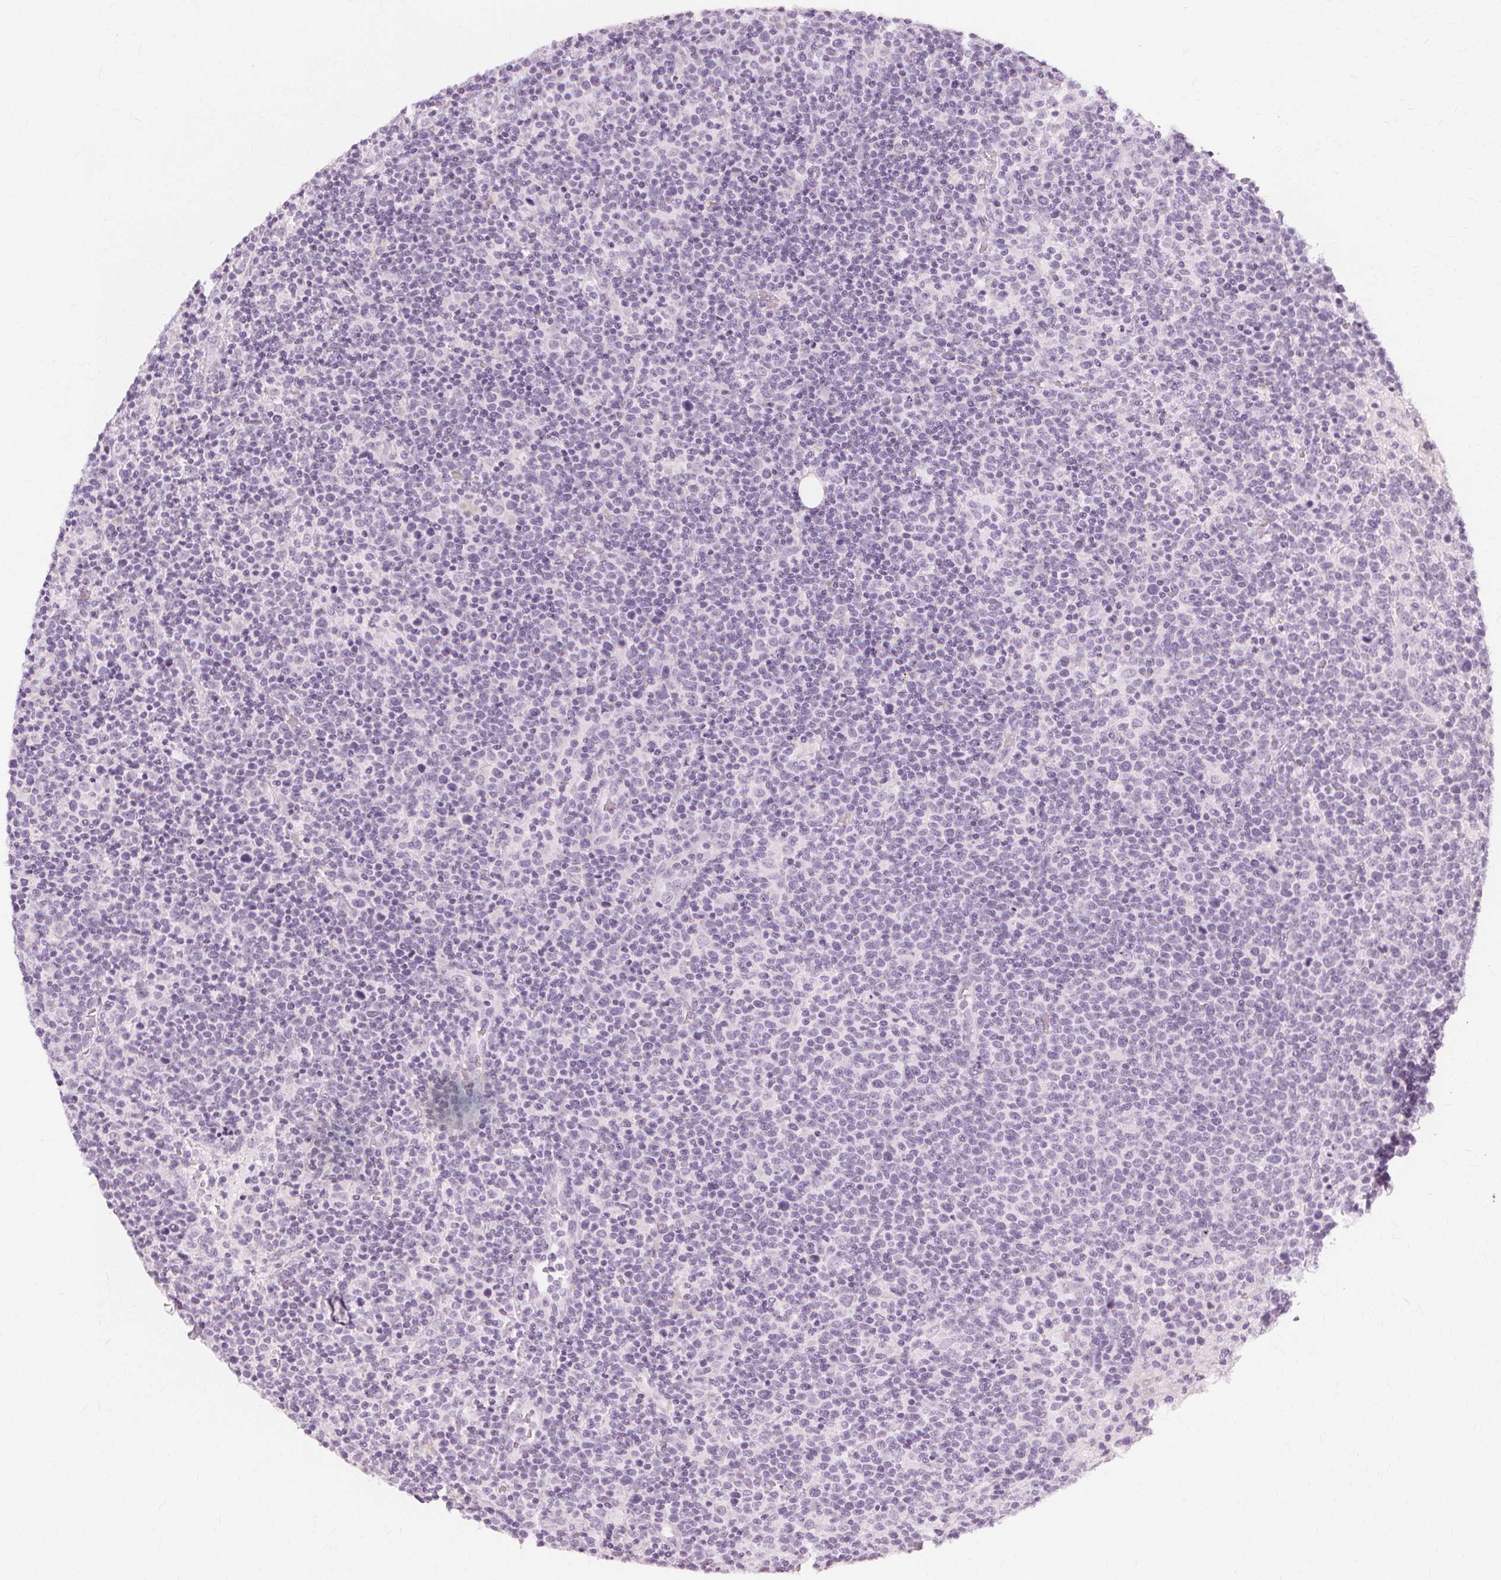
{"staining": {"intensity": "negative", "quantity": "none", "location": "none"}, "tissue": "lymphoma", "cell_type": "Tumor cells", "image_type": "cancer", "snomed": [{"axis": "morphology", "description": "Malignant lymphoma, non-Hodgkin's type, High grade"}, {"axis": "topography", "description": "Lymph node"}], "caption": "A photomicrograph of lymphoma stained for a protein exhibits no brown staining in tumor cells.", "gene": "TFF1", "patient": {"sex": "male", "age": 61}}